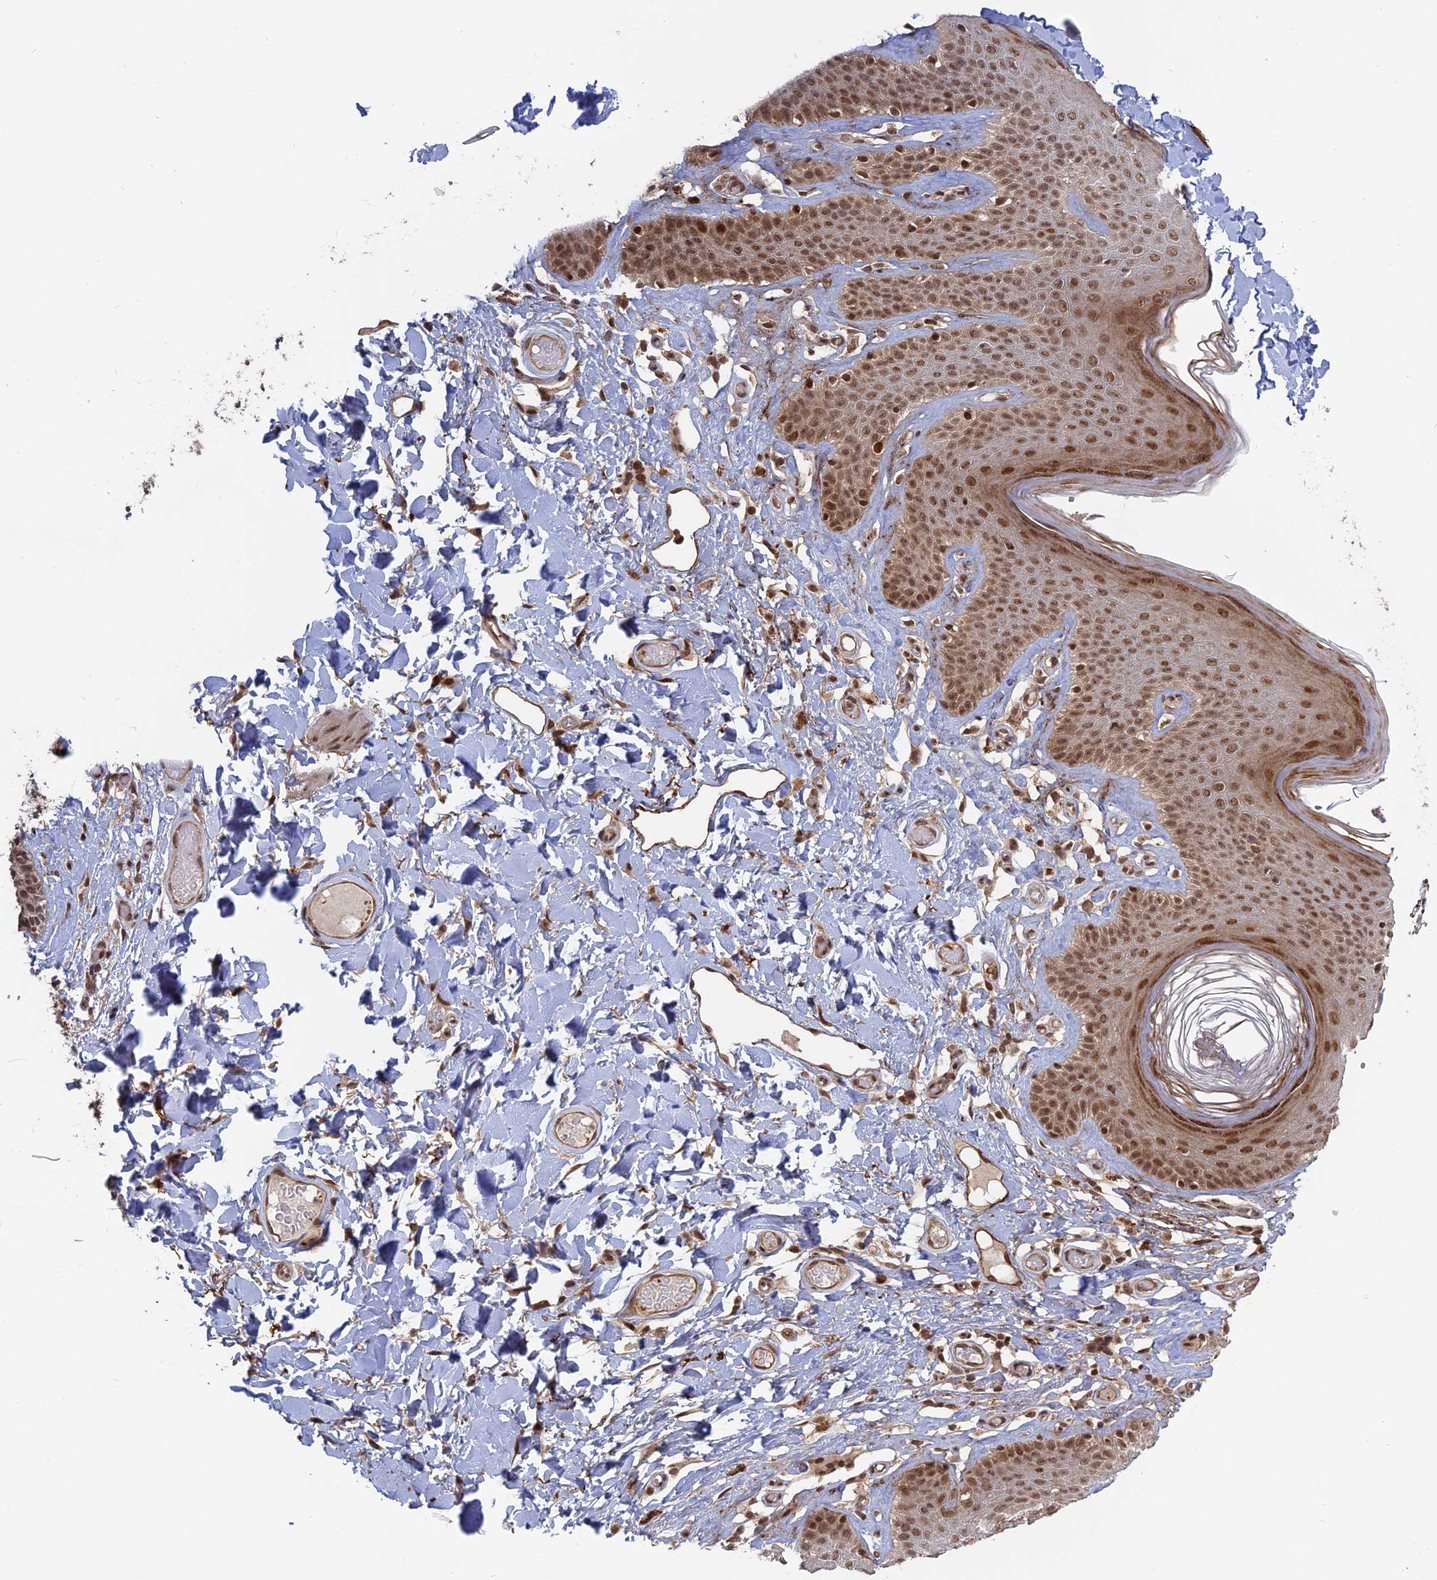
{"staining": {"intensity": "moderate", "quantity": ">75%", "location": "nuclear"}, "tissue": "skin", "cell_type": "Epidermal cells", "image_type": "normal", "snomed": [{"axis": "morphology", "description": "Normal tissue, NOS"}, {"axis": "topography", "description": "Vulva"}], "caption": "Moderate nuclear protein positivity is appreciated in approximately >75% of epidermal cells in skin.", "gene": "PKIG", "patient": {"sex": "female", "age": 73}}